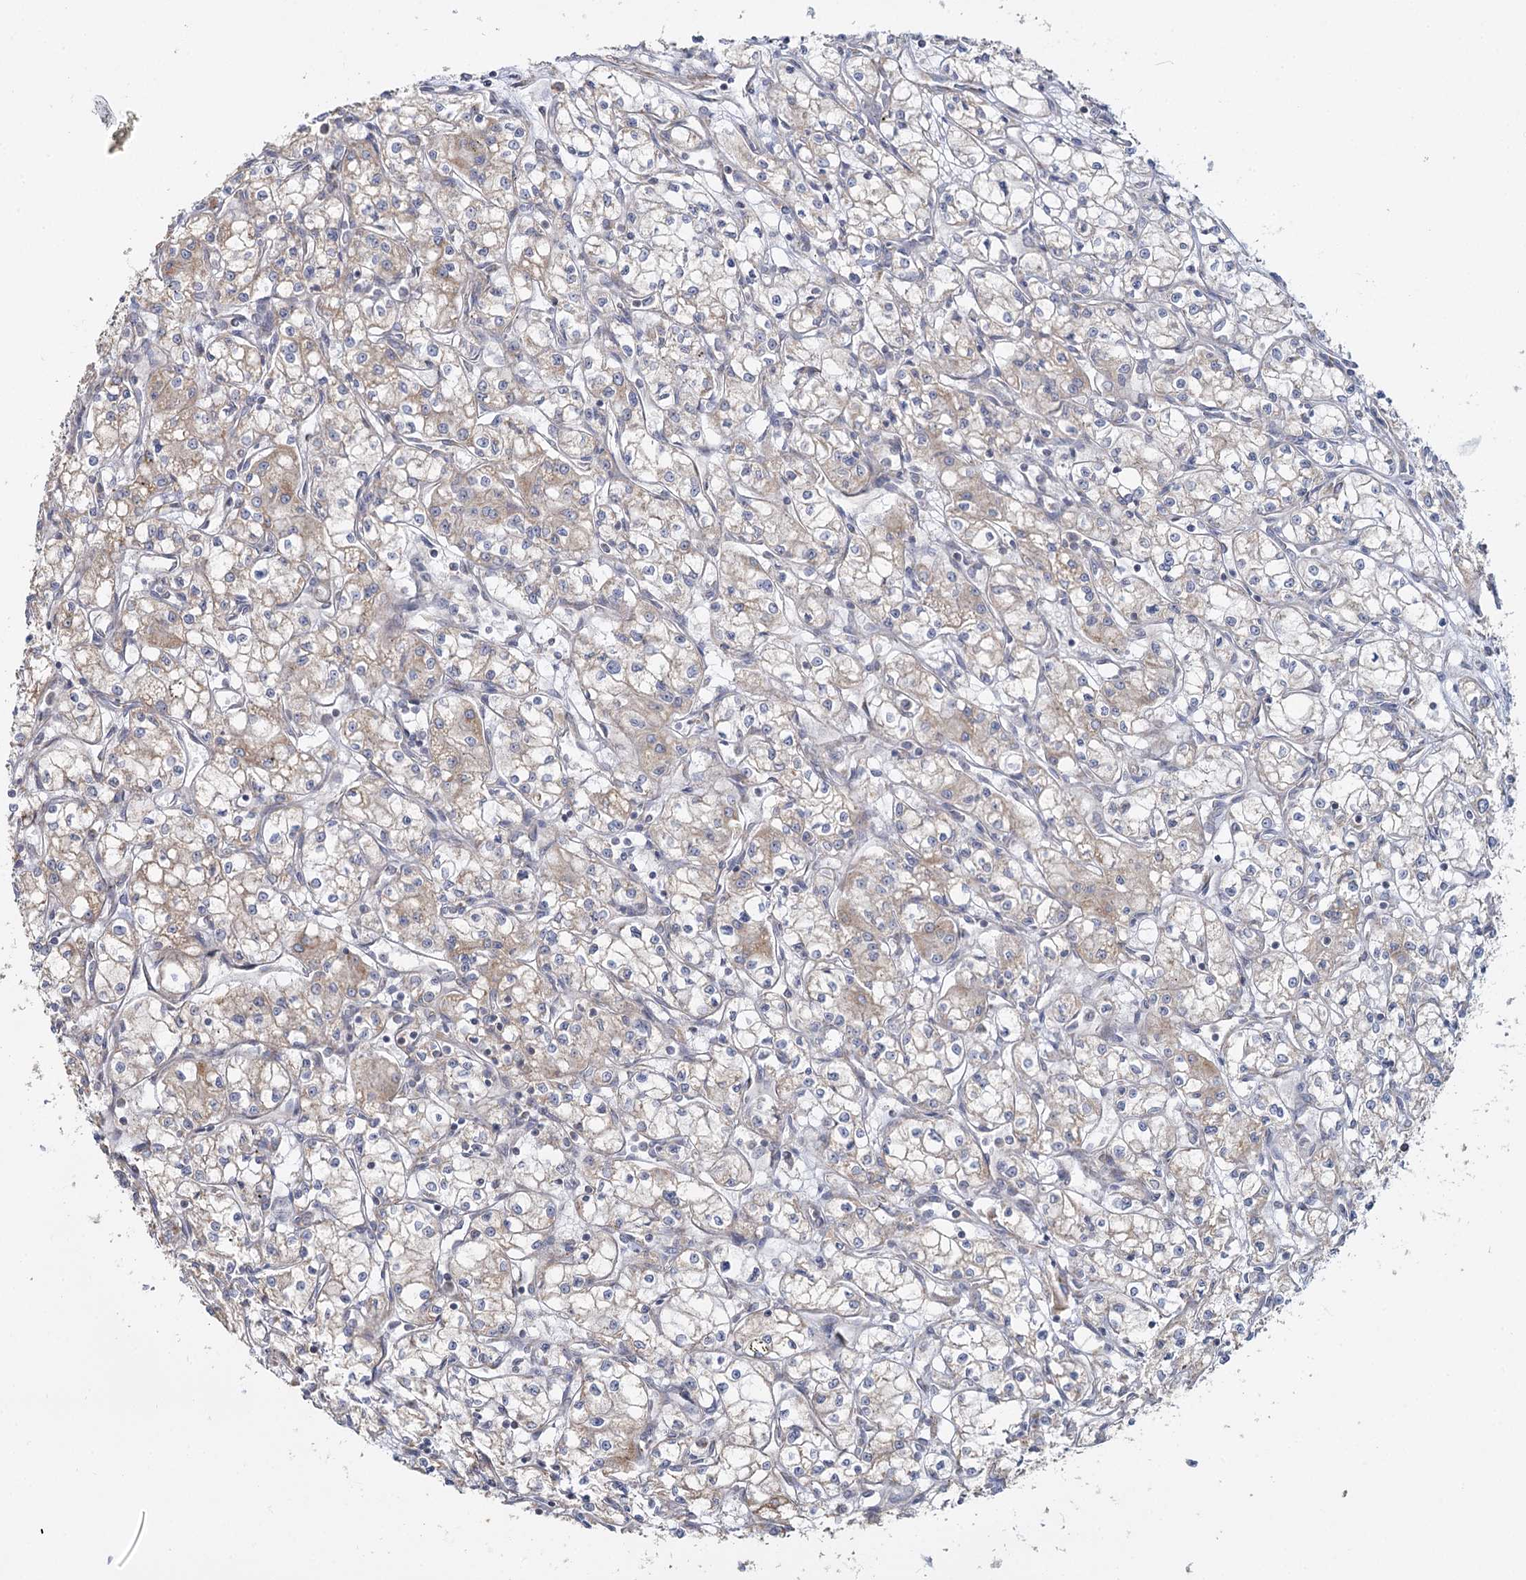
{"staining": {"intensity": "weak", "quantity": "25%-75%", "location": "cytoplasmic/membranous"}, "tissue": "renal cancer", "cell_type": "Tumor cells", "image_type": "cancer", "snomed": [{"axis": "morphology", "description": "Adenocarcinoma, NOS"}, {"axis": "topography", "description": "Kidney"}], "caption": "Tumor cells show low levels of weak cytoplasmic/membranous staining in approximately 25%-75% of cells in human renal adenocarcinoma. The staining is performed using DAB (3,3'-diaminobenzidine) brown chromogen to label protein expression. The nuclei are counter-stained blue using hematoxylin.", "gene": "ACOX2", "patient": {"sex": "male", "age": 59}}